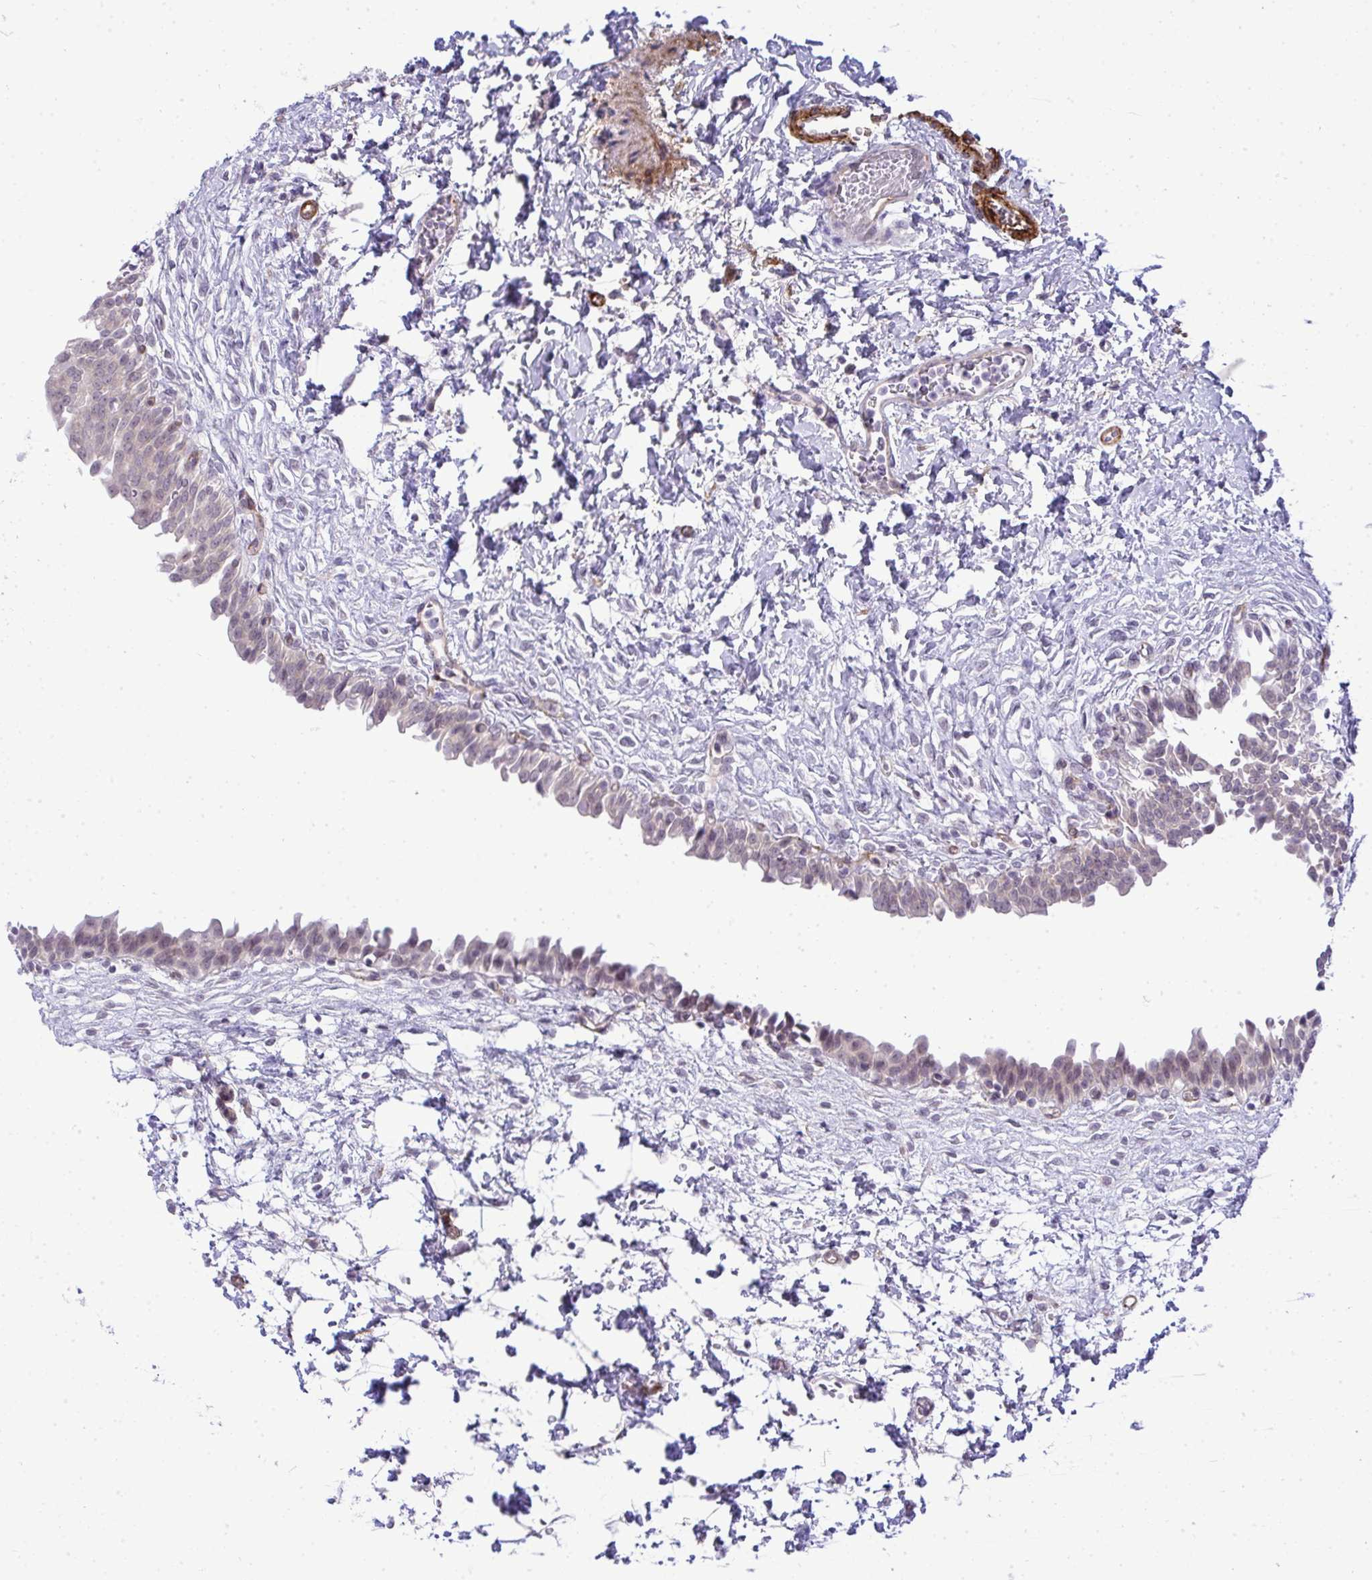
{"staining": {"intensity": "strong", "quantity": "<25%", "location": "cytoplasmic/membranous,nuclear"}, "tissue": "urinary bladder", "cell_type": "Urothelial cells", "image_type": "normal", "snomed": [{"axis": "morphology", "description": "Normal tissue, NOS"}, {"axis": "topography", "description": "Urinary bladder"}], "caption": "Protein expression analysis of unremarkable urinary bladder demonstrates strong cytoplasmic/membranous,nuclear expression in about <25% of urothelial cells.", "gene": "UBE2S", "patient": {"sex": "male", "age": 37}}